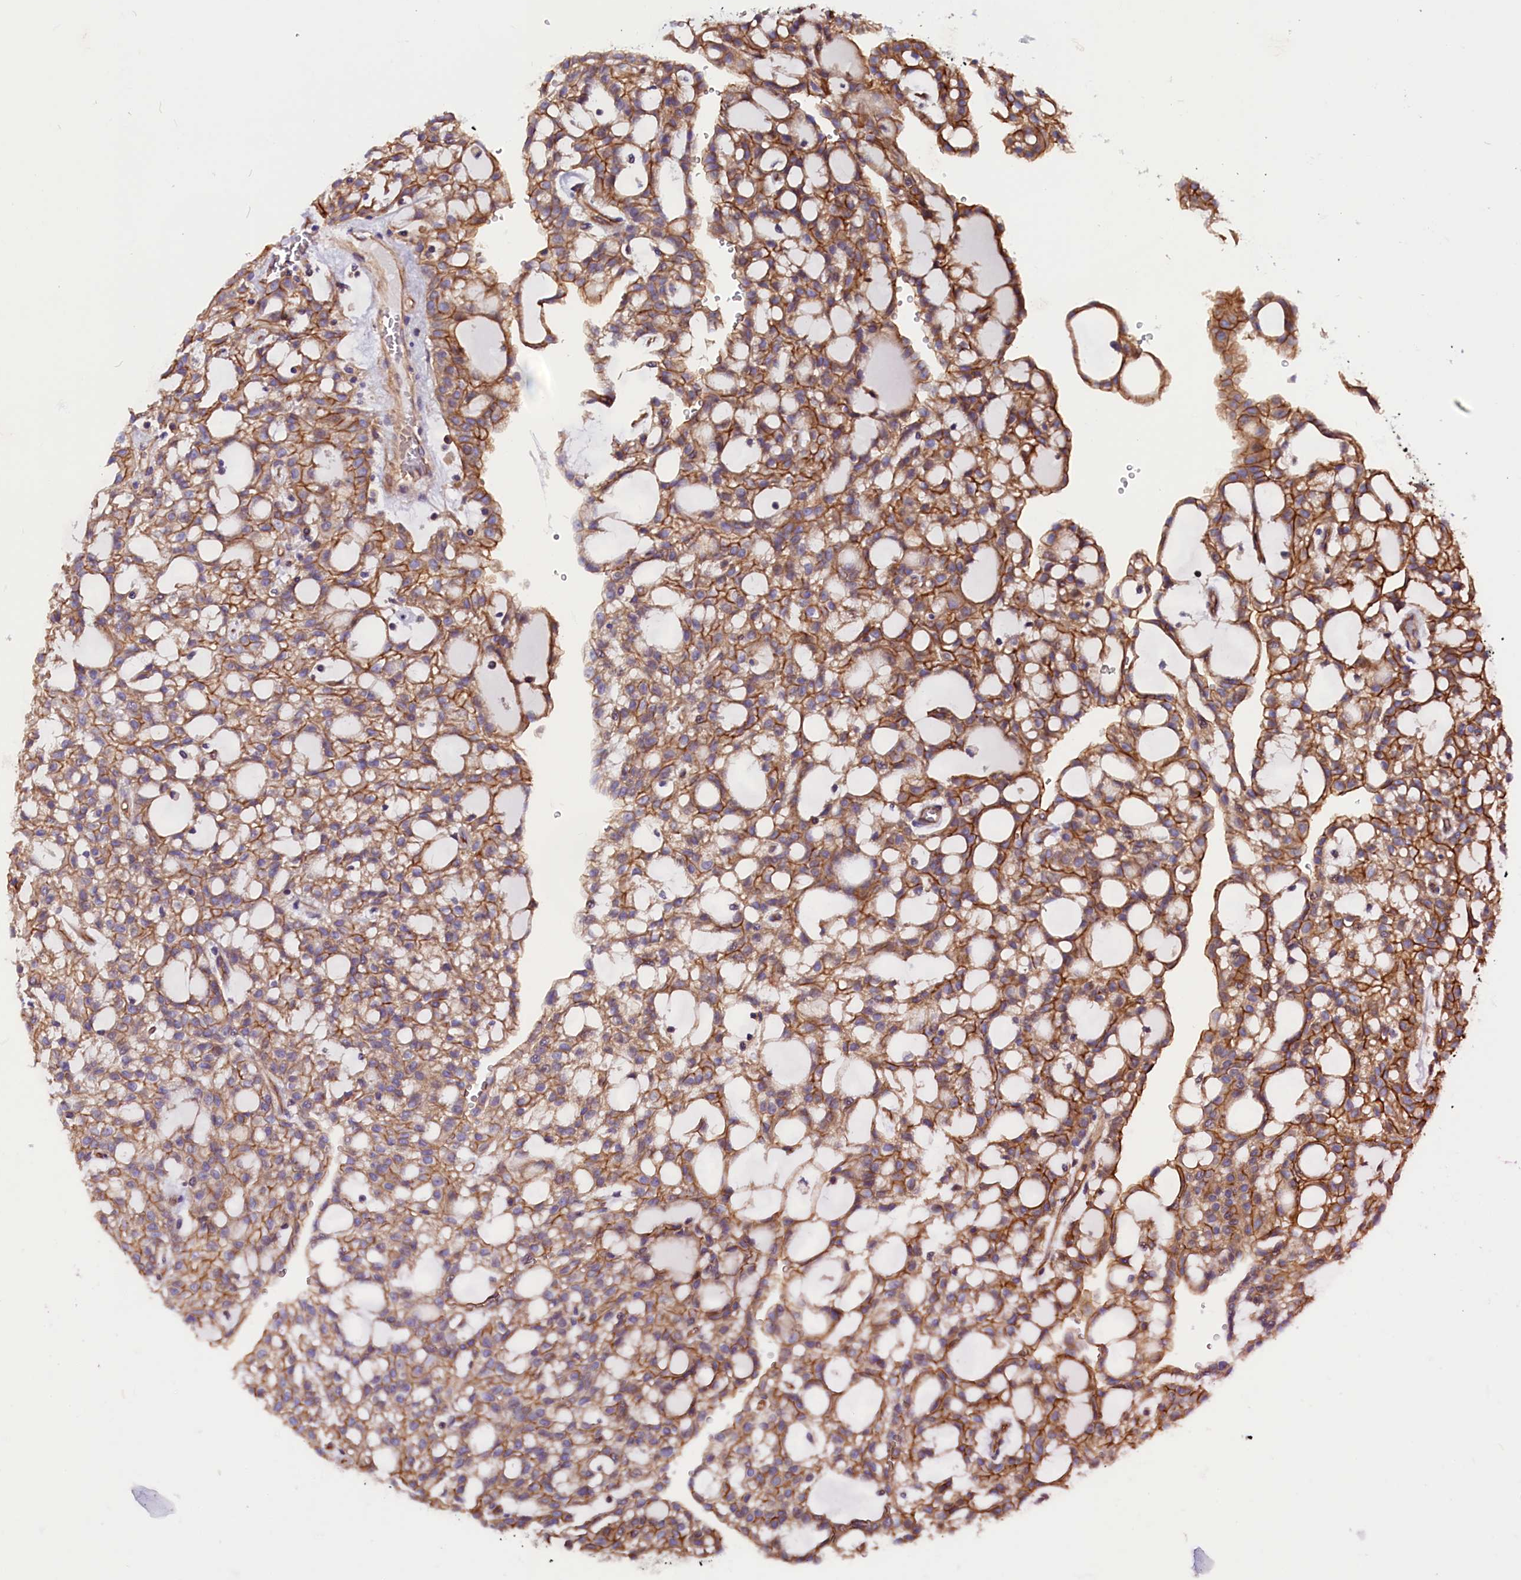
{"staining": {"intensity": "moderate", "quantity": ">75%", "location": "cytoplasmic/membranous"}, "tissue": "renal cancer", "cell_type": "Tumor cells", "image_type": "cancer", "snomed": [{"axis": "morphology", "description": "Adenocarcinoma, NOS"}, {"axis": "topography", "description": "Kidney"}], "caption": "Renal adenocarcinoma was stained to show a protein in brown. There is medium levels of moderate cytoplasmic/membranous expression in approximately >75% of tumor cells.", "gene": "ZNF749", "patient": {"sex": "male", "age": 63}}